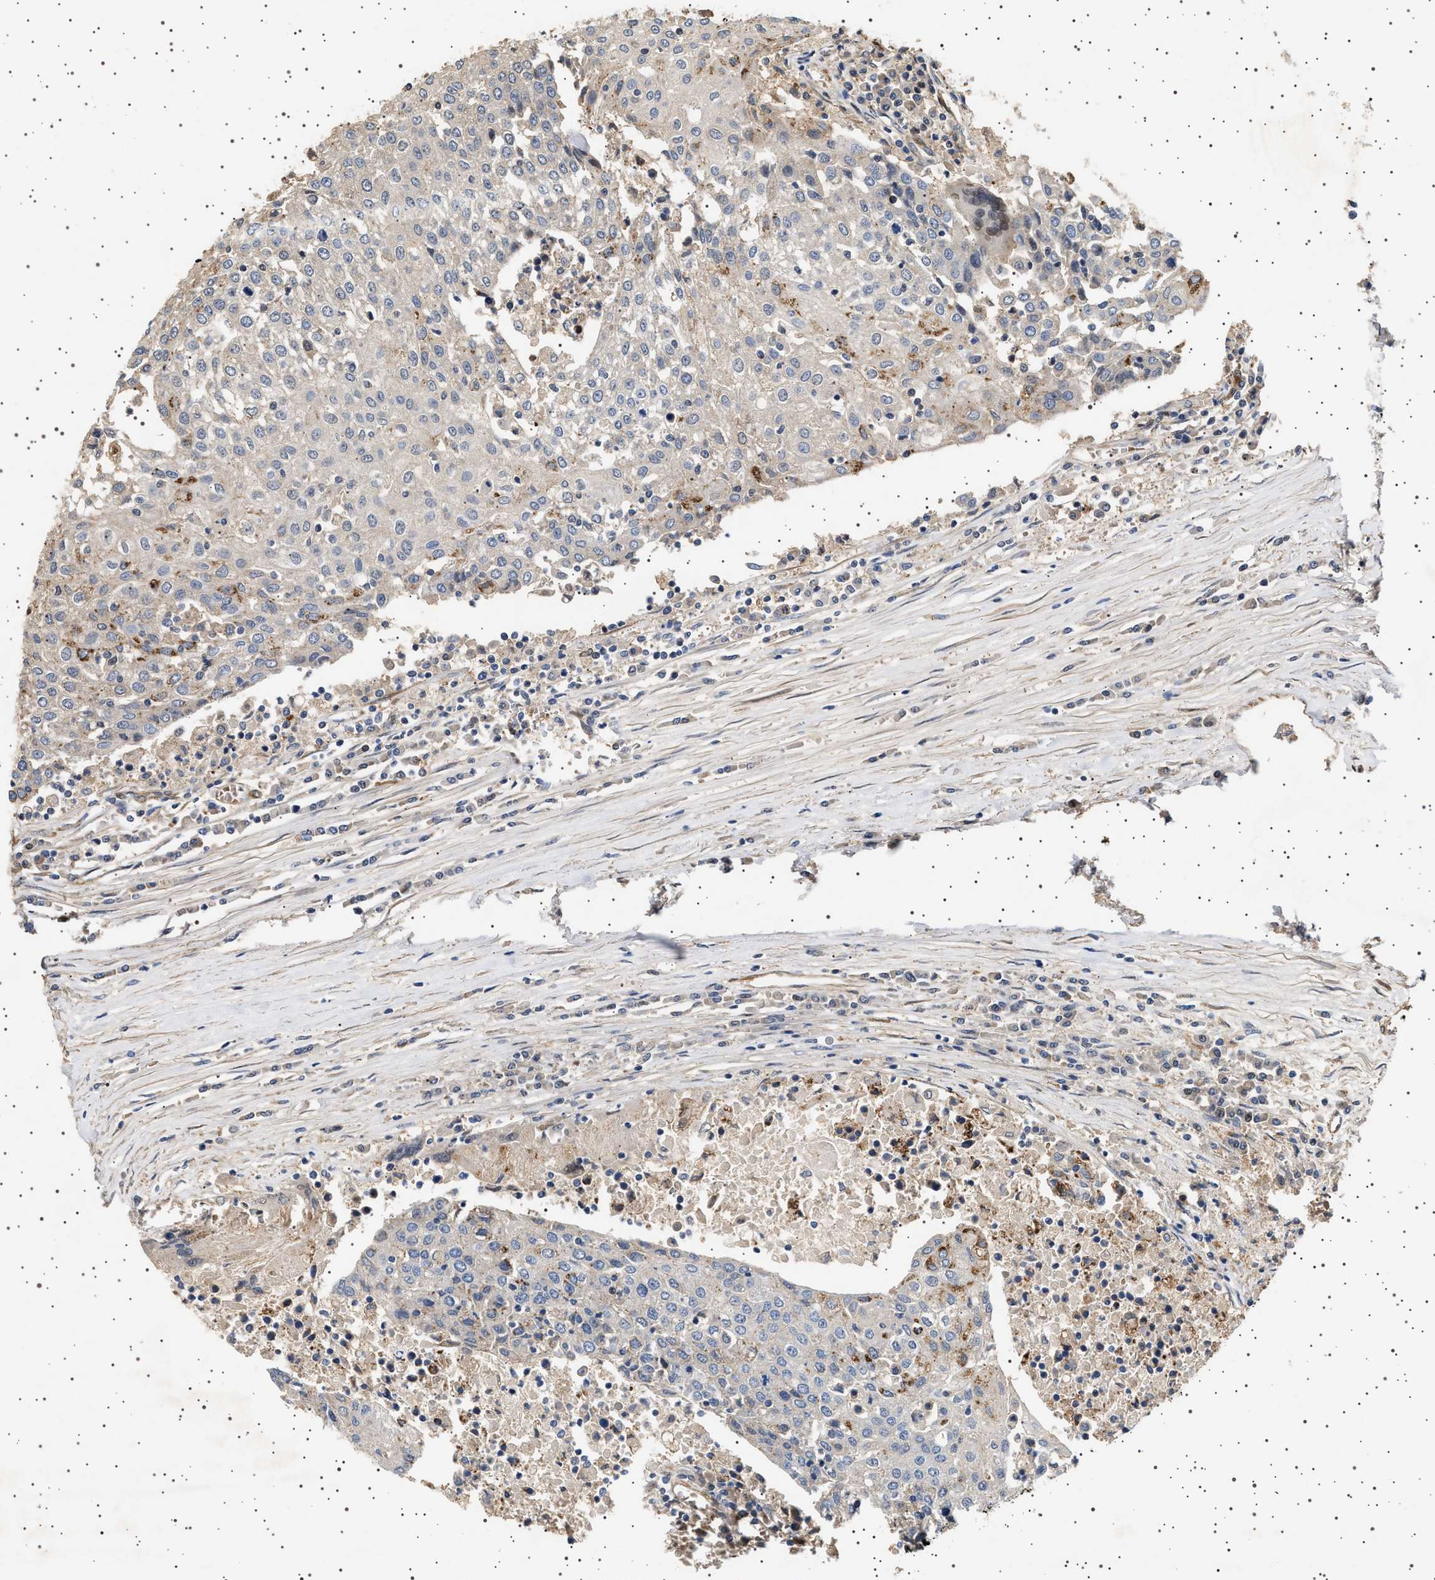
{"staining": {"intensity": "negative", "quantity": "none", "location": "none"}, "tissue": "urothelial cancer", "cell_type": "Tumor cells", "image_type": "cancer", "snomed": [{"axis": "morphology", "description": "Urothelial carcinoma, High grade"}, {"axis": "topography", "description": "Urinary bladder"}], "caption": "The histopathology image reveals no significant positivity in tumor cells of urothelial carcinoma (high-grade).", "gene": "GUCY1B1", "patient": {"sex": "female", "age": 85}}